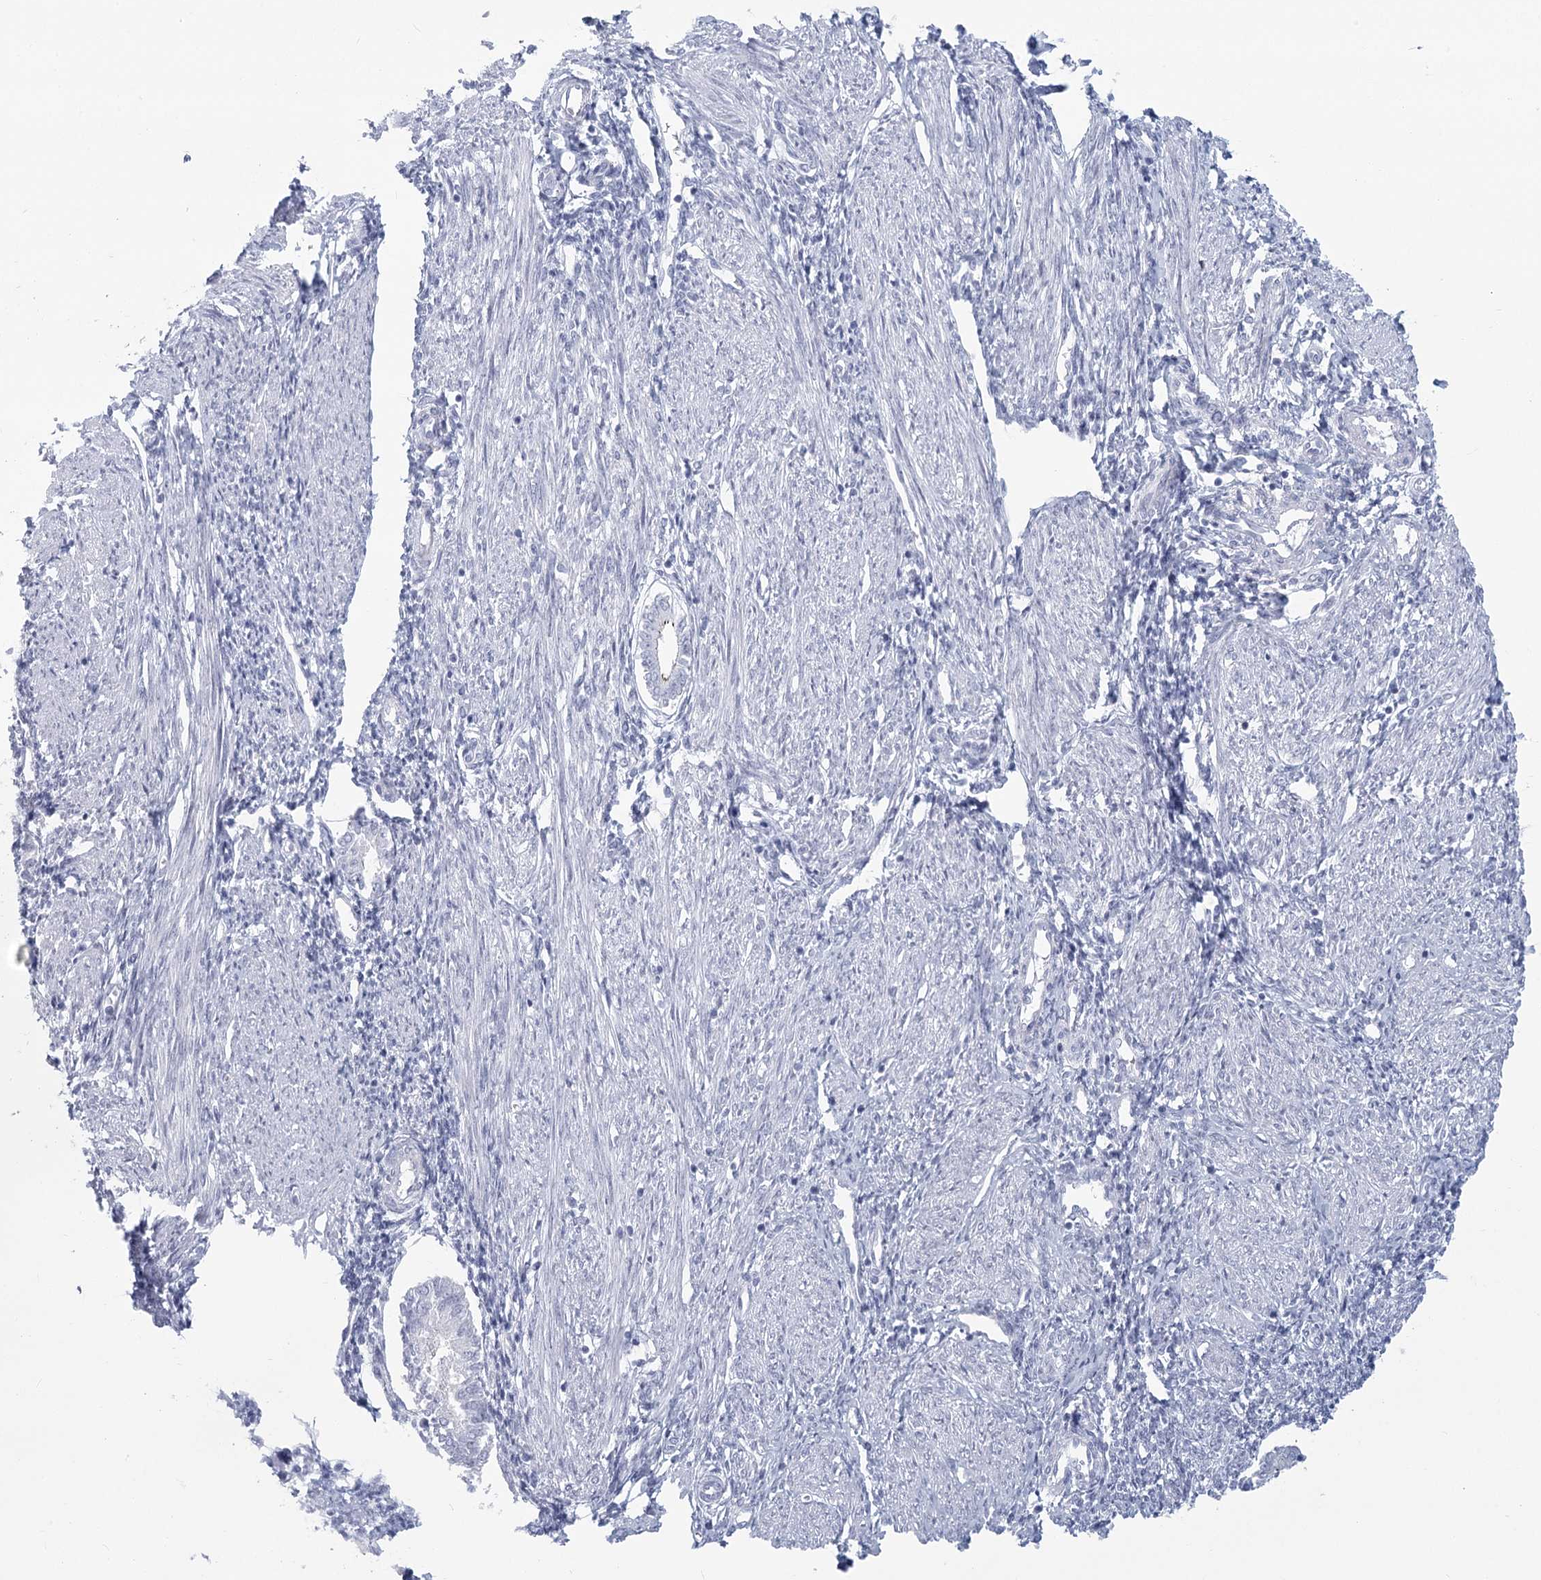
{"staining": {"intensity": "negative", "quantity": "none", "location": "none"}, "tissue": "endometrium", "cell_type": "Cells in endometrial stroma", "image_type": "normal", "snomed": [{"axis": "morphology", "description": "Normal tissue, NOS"}, {"axis": "topography", "description": "Uterus"}, {"axis": "topography", "description": "Endometrium"}], "caption": "IHC image of benign endometrium: human endometrium stained with DAB displays no significant protein expression in cells in endometrial stroma.", "gene": "WNT8B", "patient": {"sex": "female", "age": 48}}